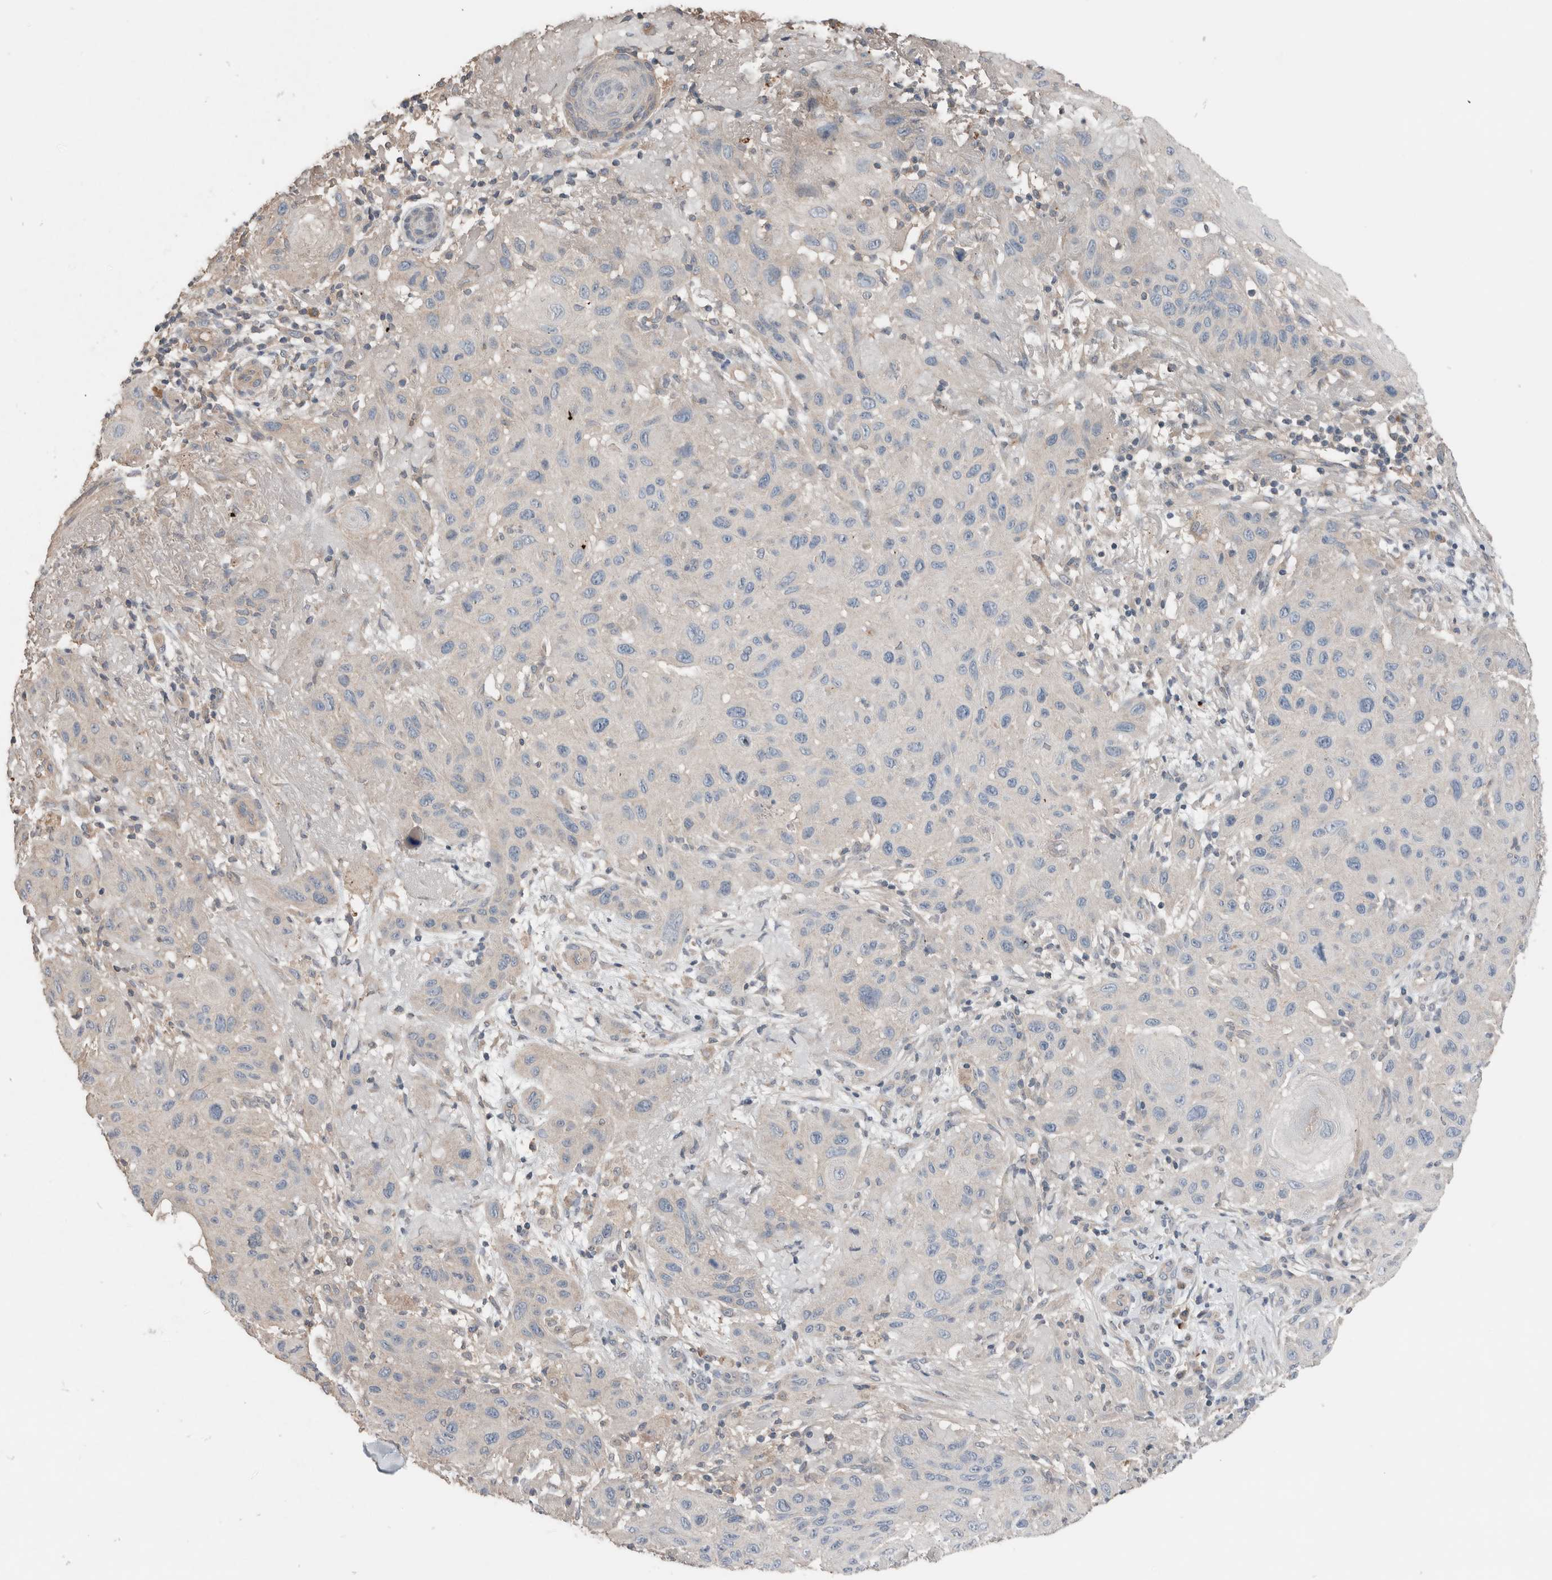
{"staining": {"intensity": "negative", "quantity": "none", "location": "none"}, "tissue": "skin cancer", "cell_type": "Tumor cells", "image_type": "cancer", "snomed": [{"axis": "morphology", "description": "Normal tissue, NOS"}, {"axis": "morphology", "description": "Squamous cell carcinoma, NOS"}, {"axis": "topography", "description": "Skin"}], "caption": "There is no significant positivity in tumor cells of skin squamous cell carcinoma.", "gene": "ERAP2", "patient": {"sex": "female", "age": 96}}